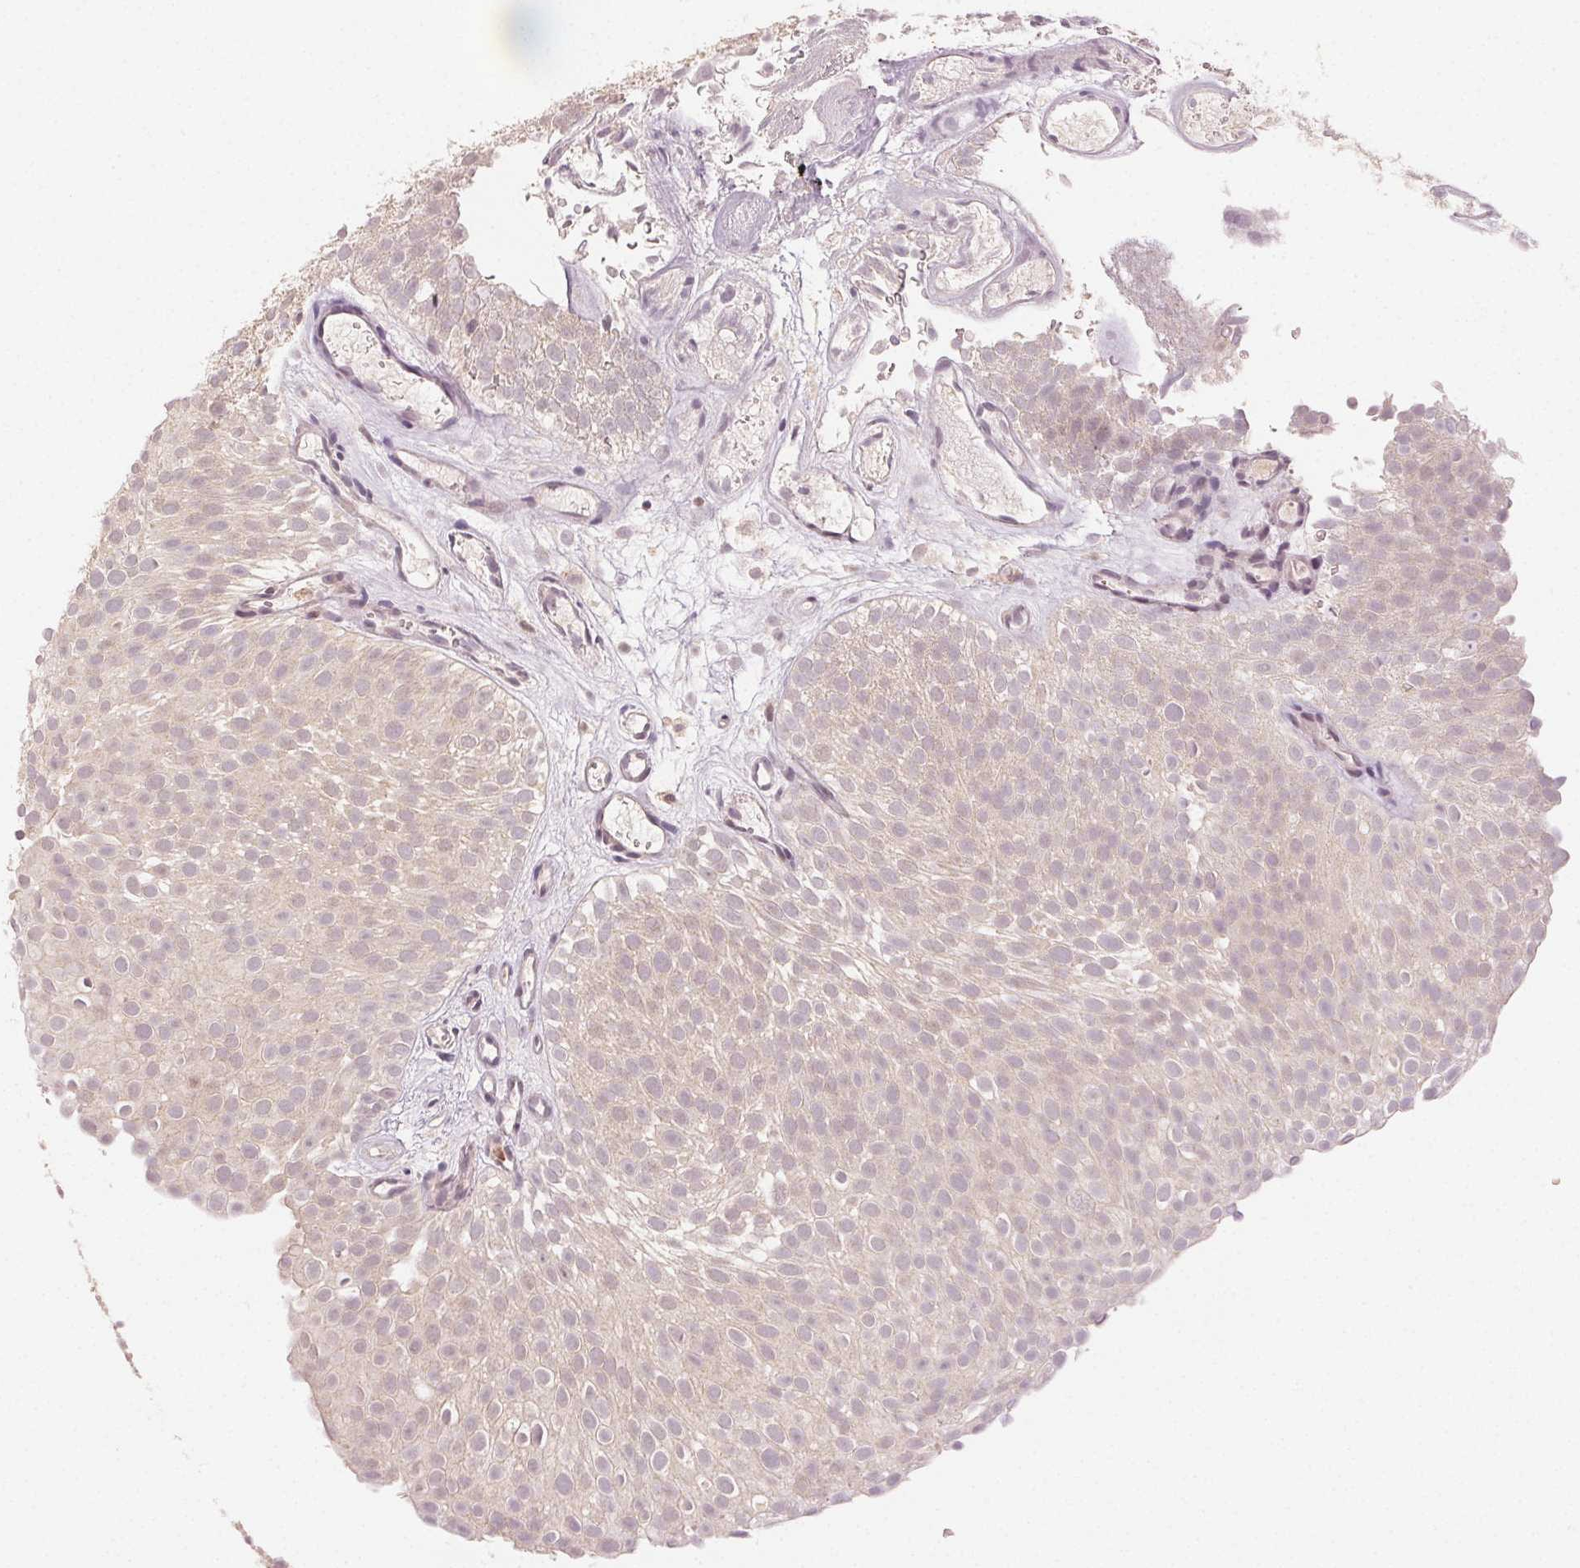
{"staining": {"intensity": "negative", "quantity": "none", "location": "none"}, "tissue": "urothelial cancer", "cell_type": "Tumor cells", "image_type": "cancer", "snomed": [{"axis": "morphology", "description": "Urothelial carcinoma, Low grade"}, {"axis": "topography", "description": "Urinary bladder"}], "caption": "Protein analysis of urothelial cancer demonstrates no significant expression in tumor cells.", "gene": "MAPK14", "patient": {"sex": "male", "age": 78}}